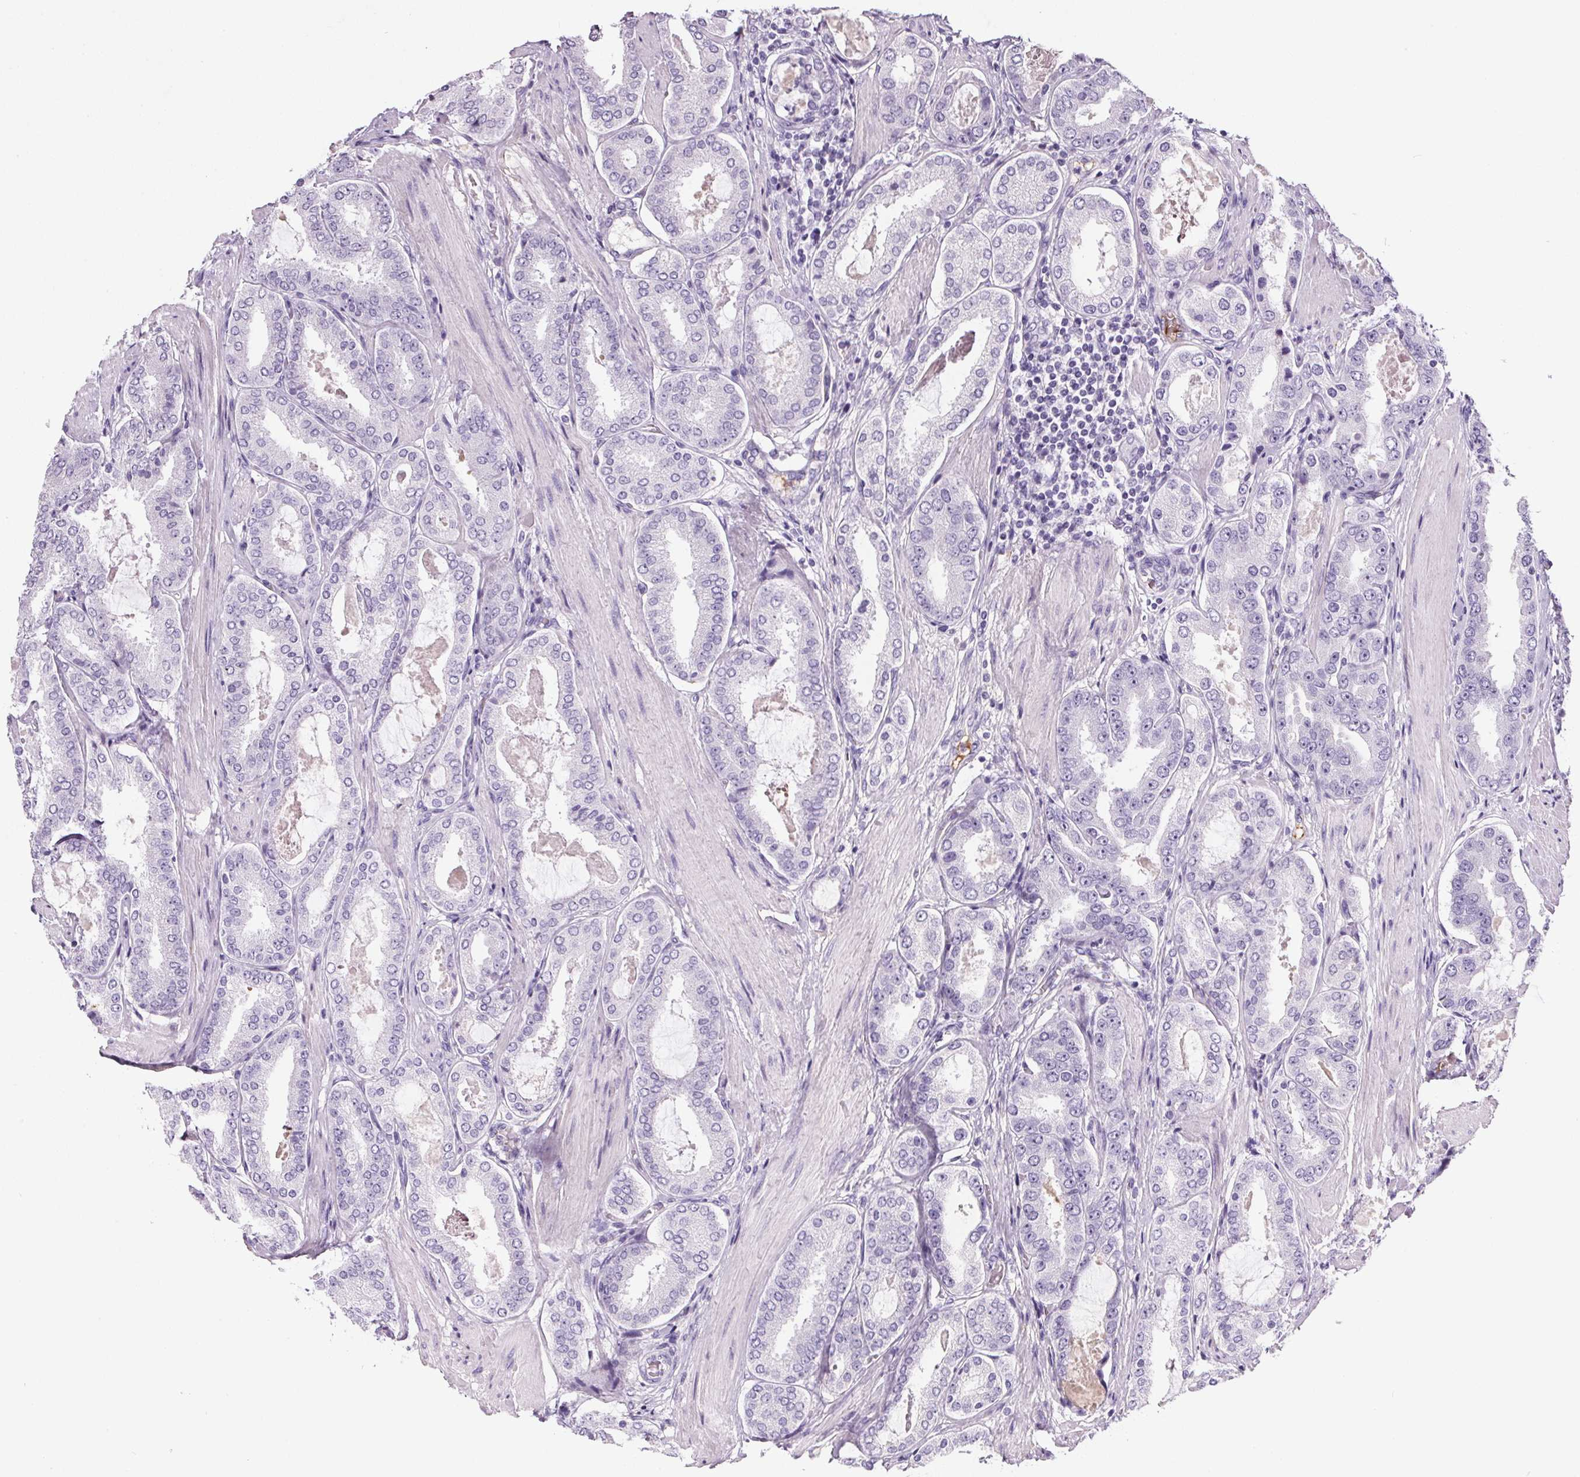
{"staining": {"intensity": "negative", "quantity": "none", "location": "none"}, "tissue": "prostate cancer", "cell_type": "Tumor cells", "image_type": "cancer", "snomed": [{"axis": "morphology", "description": "Adenocarcinoma, High grade"}, {"axis": "topography", "description": "Prostate"}], "caption": "IHC image of human prostate high-grade adenocarcinoma stained for a protein (brown), which displays no positivity in tumor cells.", "gene": "CD5L", "patient": {"sex": "male", "age": 63}}